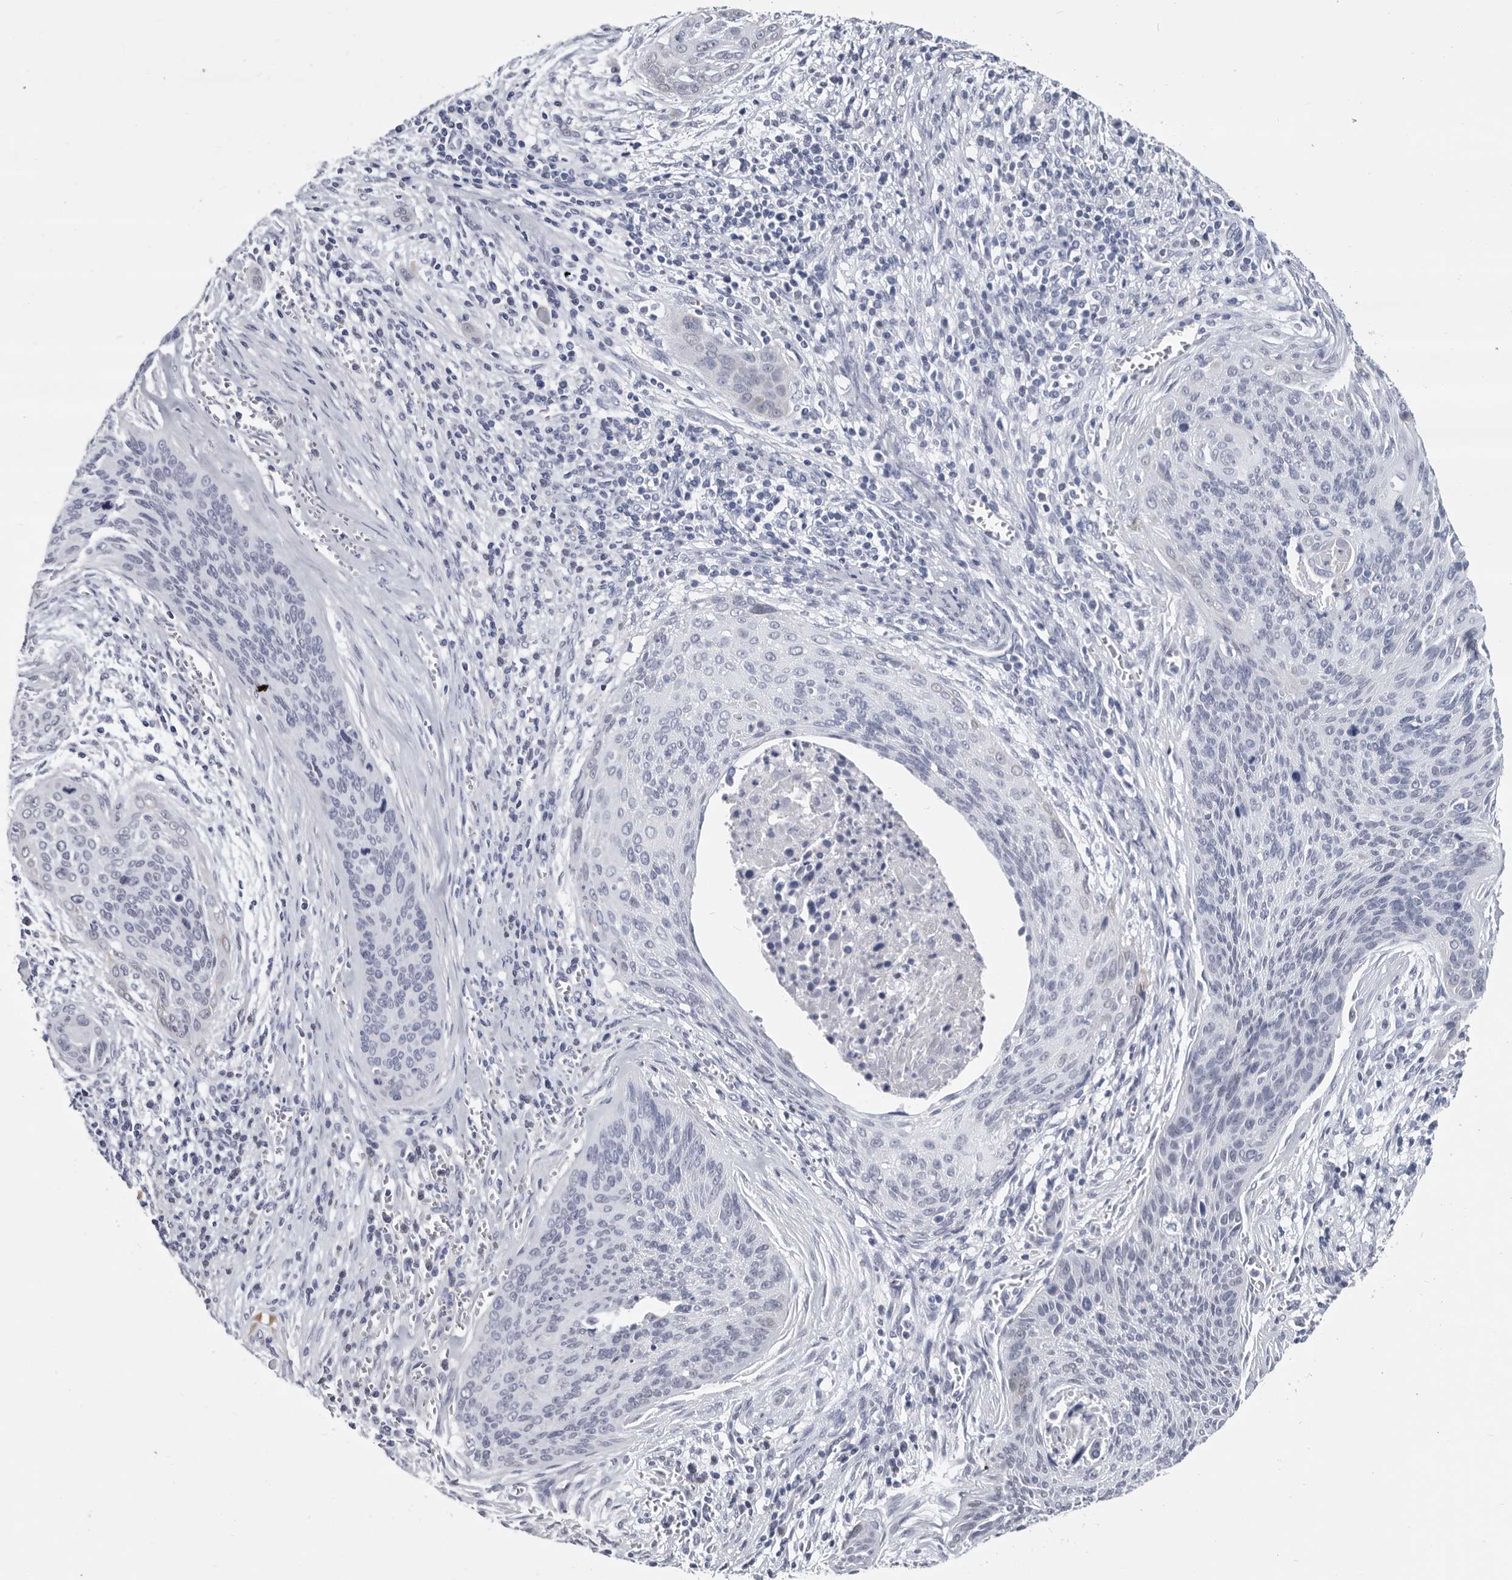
{"staining": {"intensity": "negative", "quantity": "none", "location": "none"}, "tissue": "cervical cancer", "cell_type": "Tumor cells", "image_type": "cancer", "snomed": [{"axis": "morphology", "description": "Squamous cell carcinoma, NOS"}, {"axis": "topography", "description": "Cervix"}], "caption": "A high-resolution histopathology image shows immunohistochemistry (IHC) staining of cervical cancer (squamous cell carcinoma), which reveals no significant positivity in tumor cells.", "gene": "WRAP73", "patient": {"sex": "female", "age": 55}}